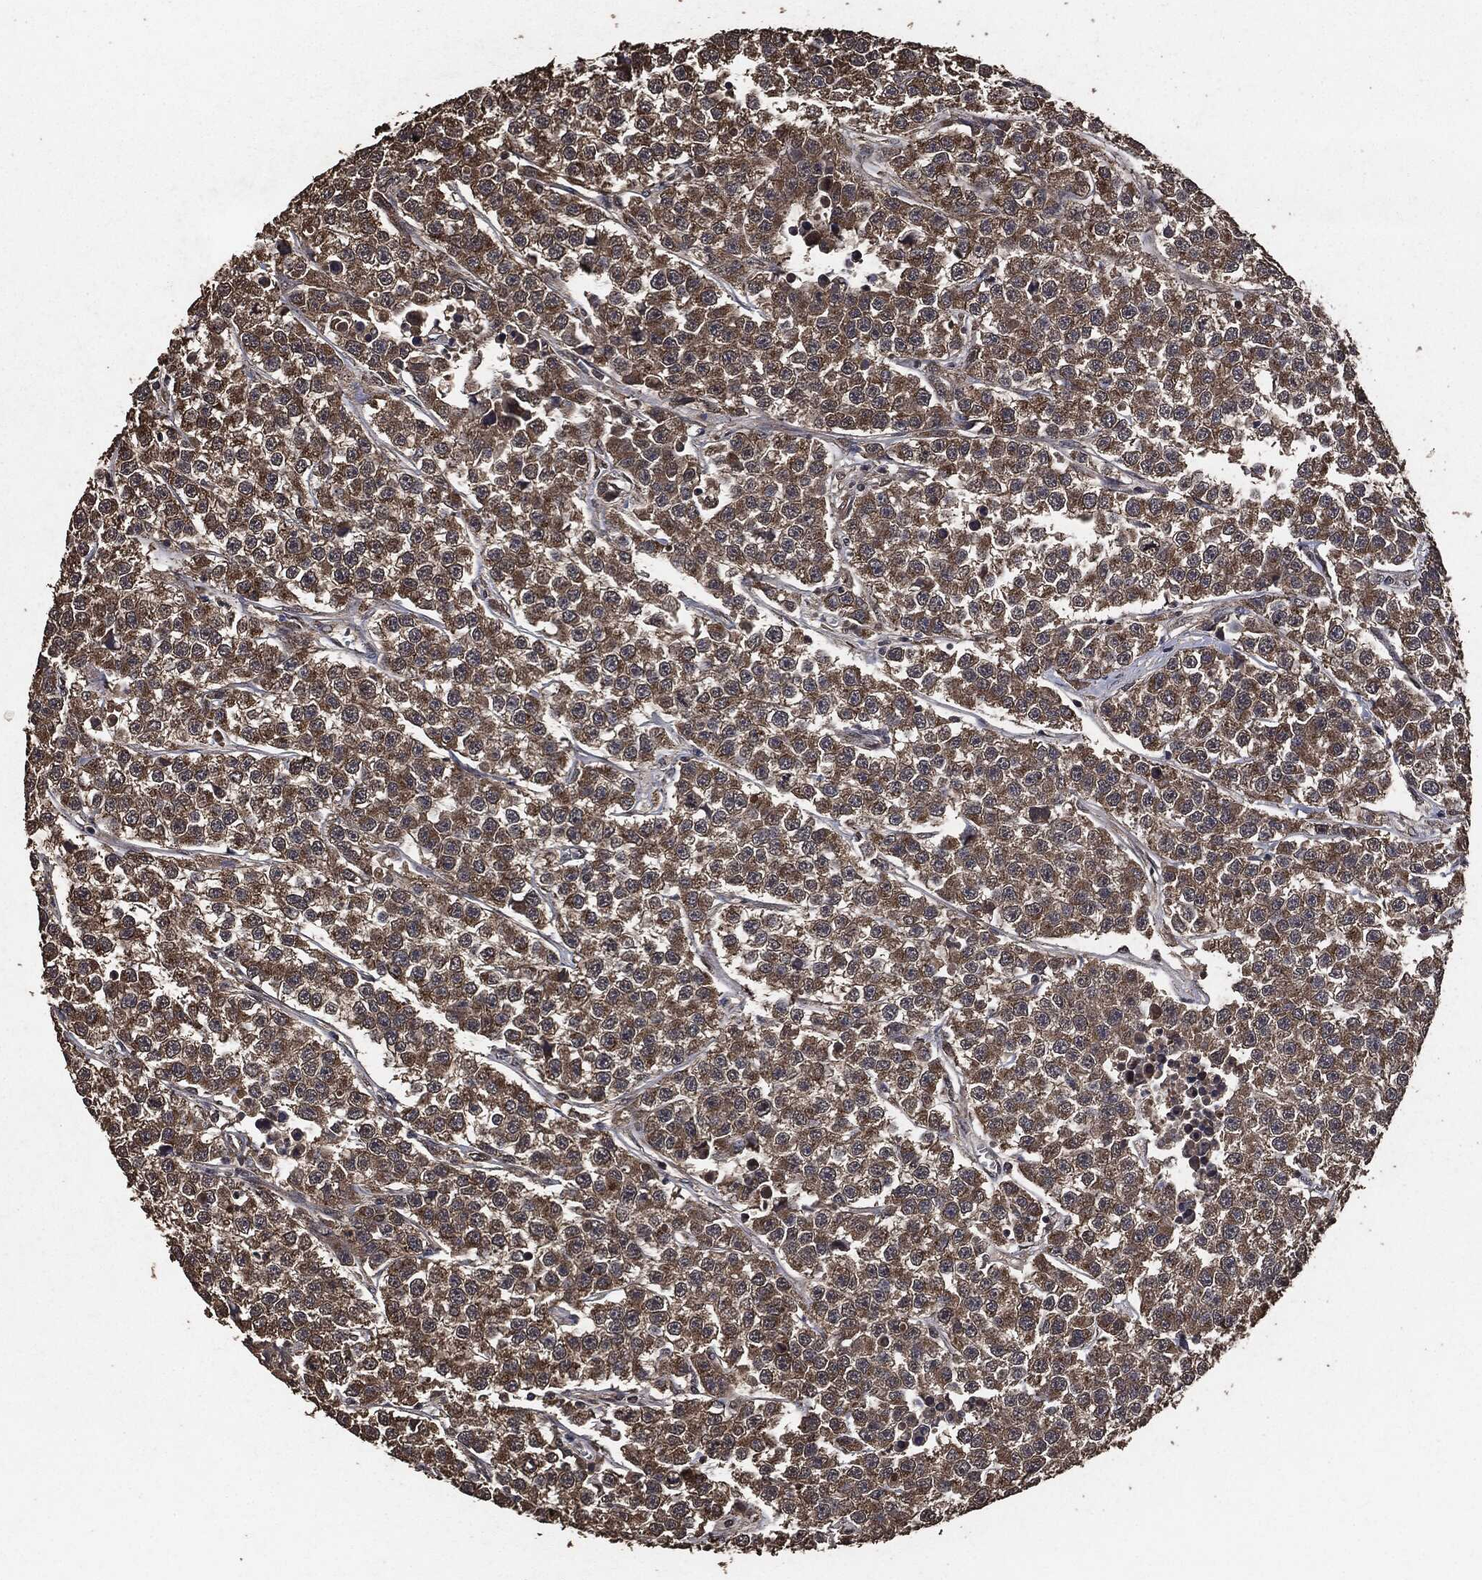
{"staining": {"intensity": "moderate", "quantity": ">75%", "location": "cytoplasmic/membranous"}, "tissue": "testis cancer", "cell_type": "Tumor cells", "image_type": "cancer", "snomed": [{"axis": "morphology", "description": "Seminoma, NOS"}, {"axis": "topography", "description": "Testis"}], "caption": "DAB immunohistochemical staining of seminoma (testis) demonstrates moderate cytoplasmic/membranous protein positivity in approximately >75% of tumor cells.", "gene": "AKT1S1", "patient": {"sex": "male", "age": 59}}